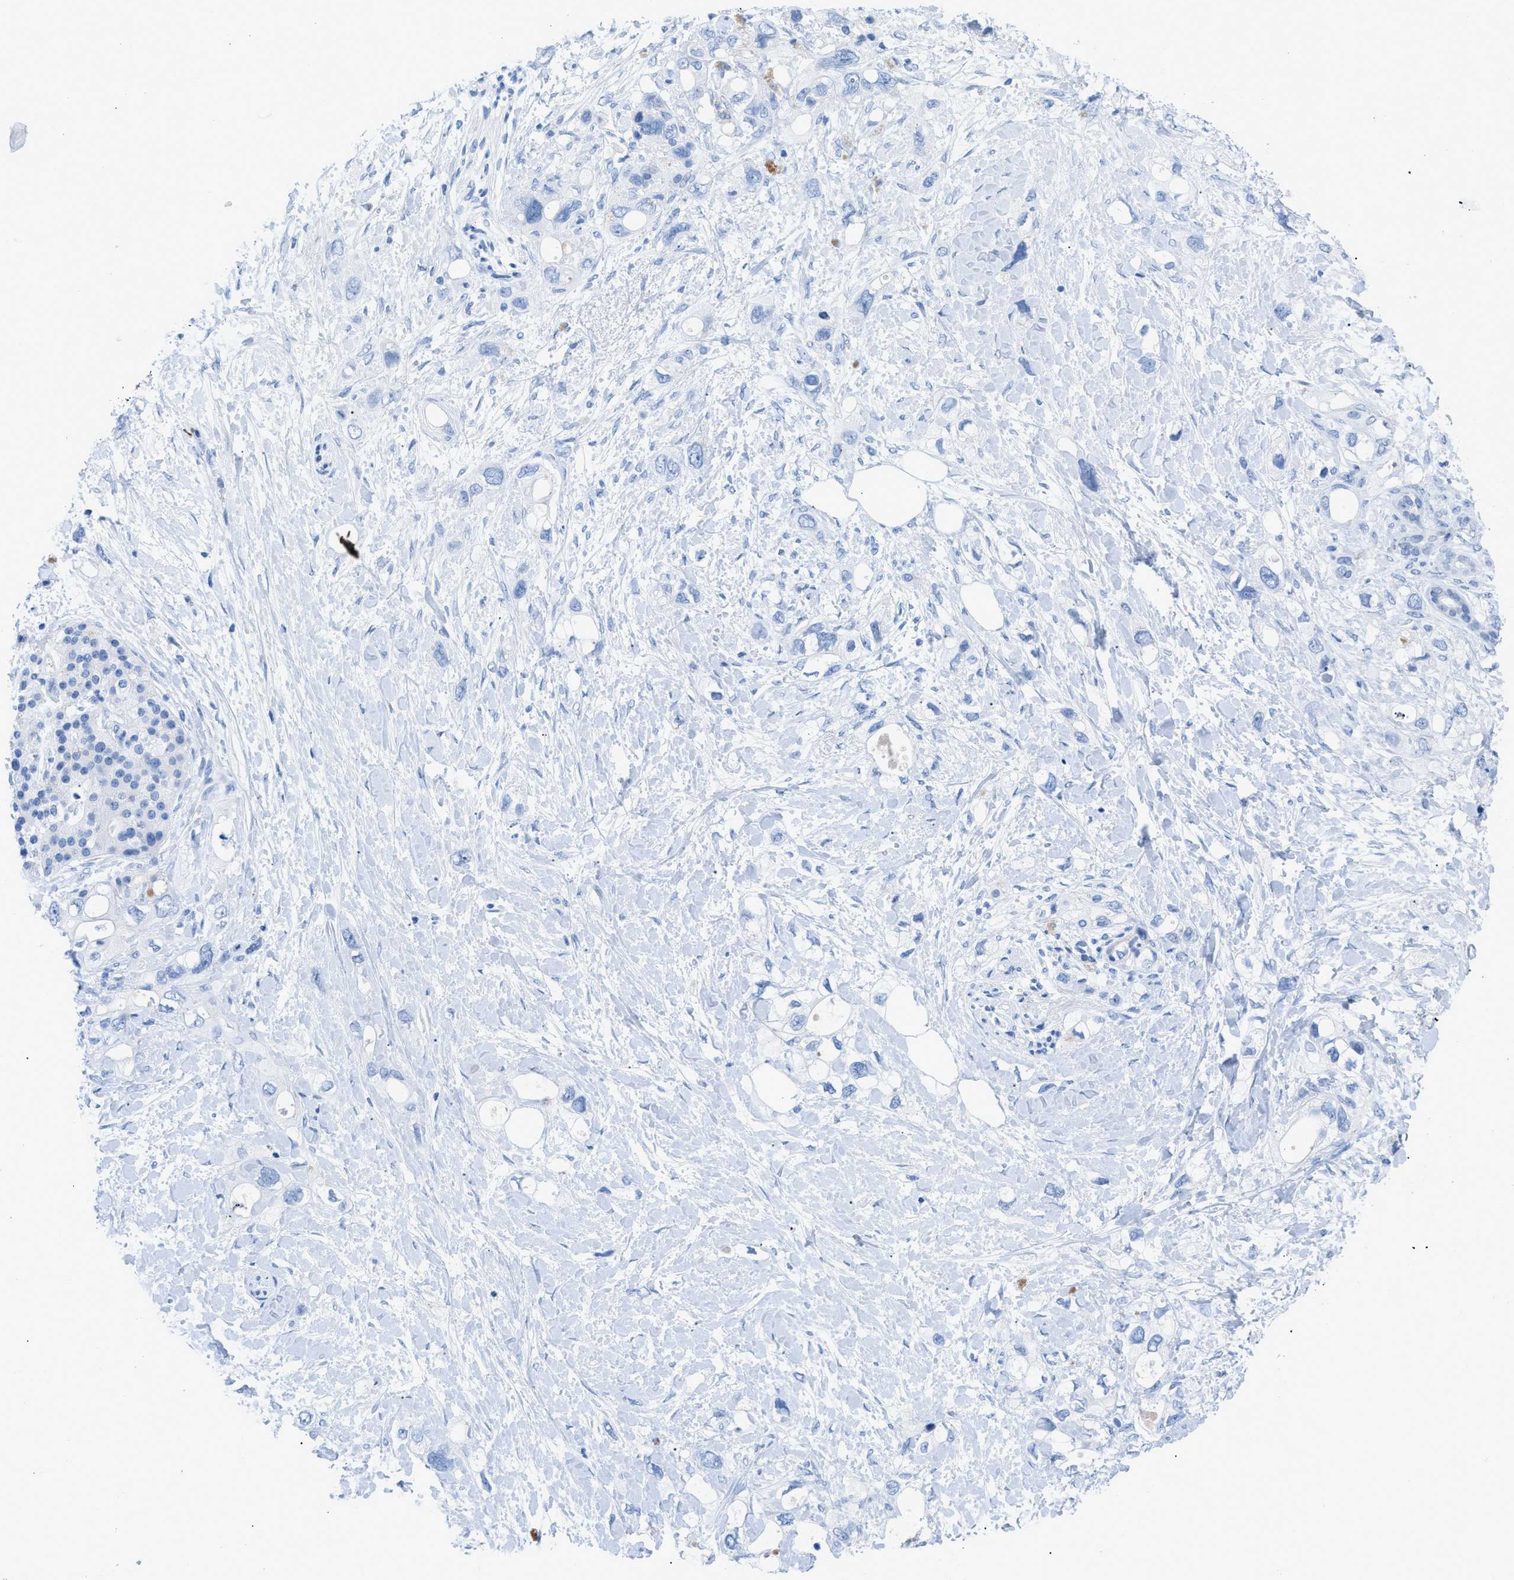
{"staining": {"intensity": "negative", "quantity": "none", "location": "none"}, "tissue": "pancreatic cancer", "cell_type": "Tumor cells", "image_type": "cancer", "snomed": [{"axis": "morphology", "description": "Adenocarcinoma, NOS"}, {"axis": "topography", "description": "Pancreas"}], "caption": "Photomicrograph shows no significant protein staining in tumor cells of pancreatic adenocarcinoma.", "gene": "TCL1A", "patient": {"sex": "female", "age": 56}}